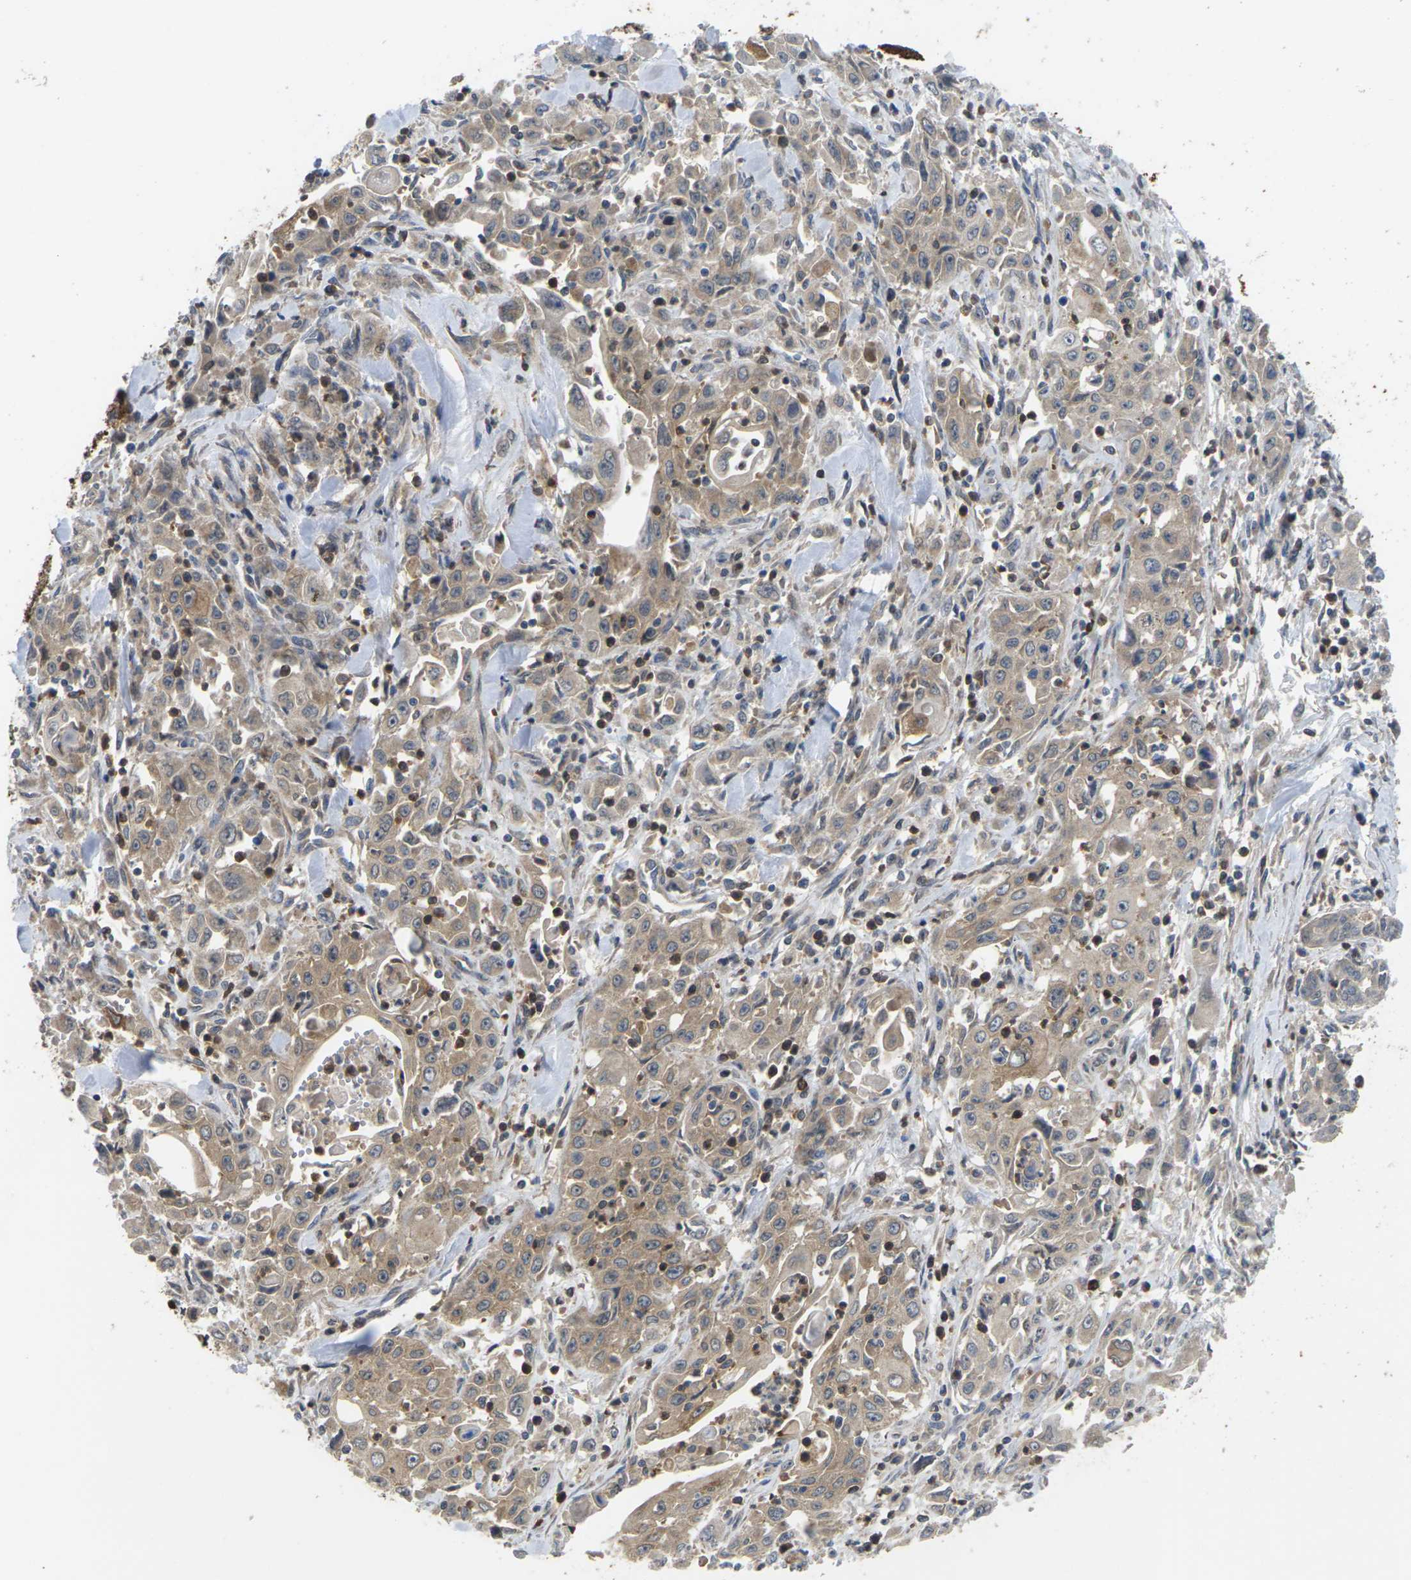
{"staining": {"intensity": "weak", "quantity": "25%-75%", "location": "cytoplasmic/membranous"}, "tissue": "pancreatic cancer", "cell_type": "Tumor cells", "image_type": "cancer", "snomed": [{"axis": "morphology", "description": "Adenocarcinoma, NOS"}, {"axis": "topography", "description": "Pancreas"}], "caption": "About 25%-75% of tumor cells in pancreatic cancer (adenocarcinoma) exhibit weak cytoplasmic/membranous protein staining as visualized by brown immunohistochemical staining.", "gene": "TIAM1", "patient": {"sex": "male", "age": 70}}